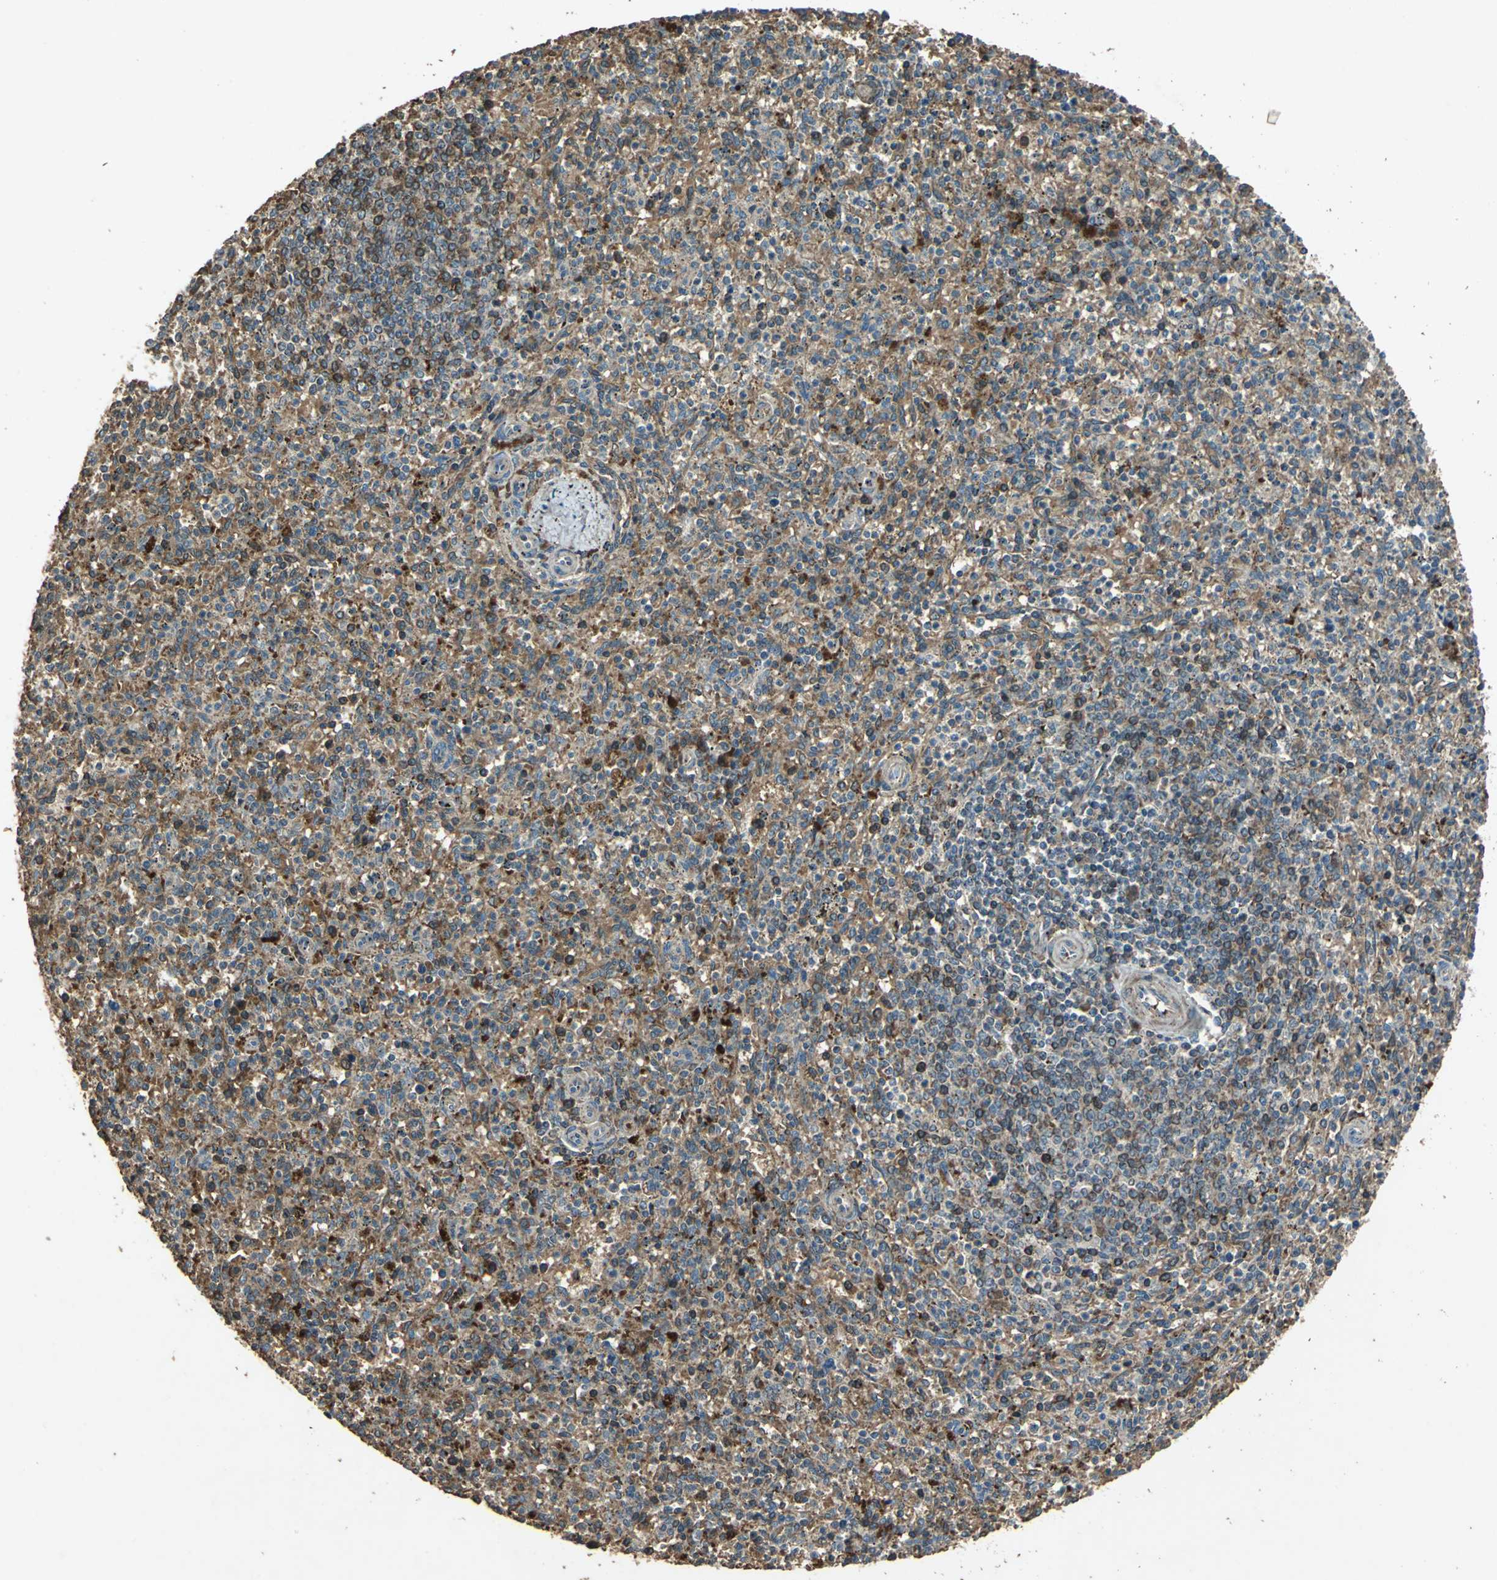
{"staining": {"intensity": "strong", "quantity": ">75%", "location": "cytoplasmic/membranous"}, "tissue": "spleen", "cell_type": "Cells in red pulp", "image_type": "normal", "snomed": [{"axis": "morphology", "description": "Normal tissue, NOS"}, {"axis": "topography", "description": "Spleen"}], "caption": "Strong cytoplasmic/membranous positivity is present in approximately >75% of cells in red pulp in normal spleen. (Stains: DAB in brown, nuclei in blue, Microscopy: brightfield microscopy at high magnification).", "gene": "POLRMT", "patient": {"sex": "male", "age": 72}}